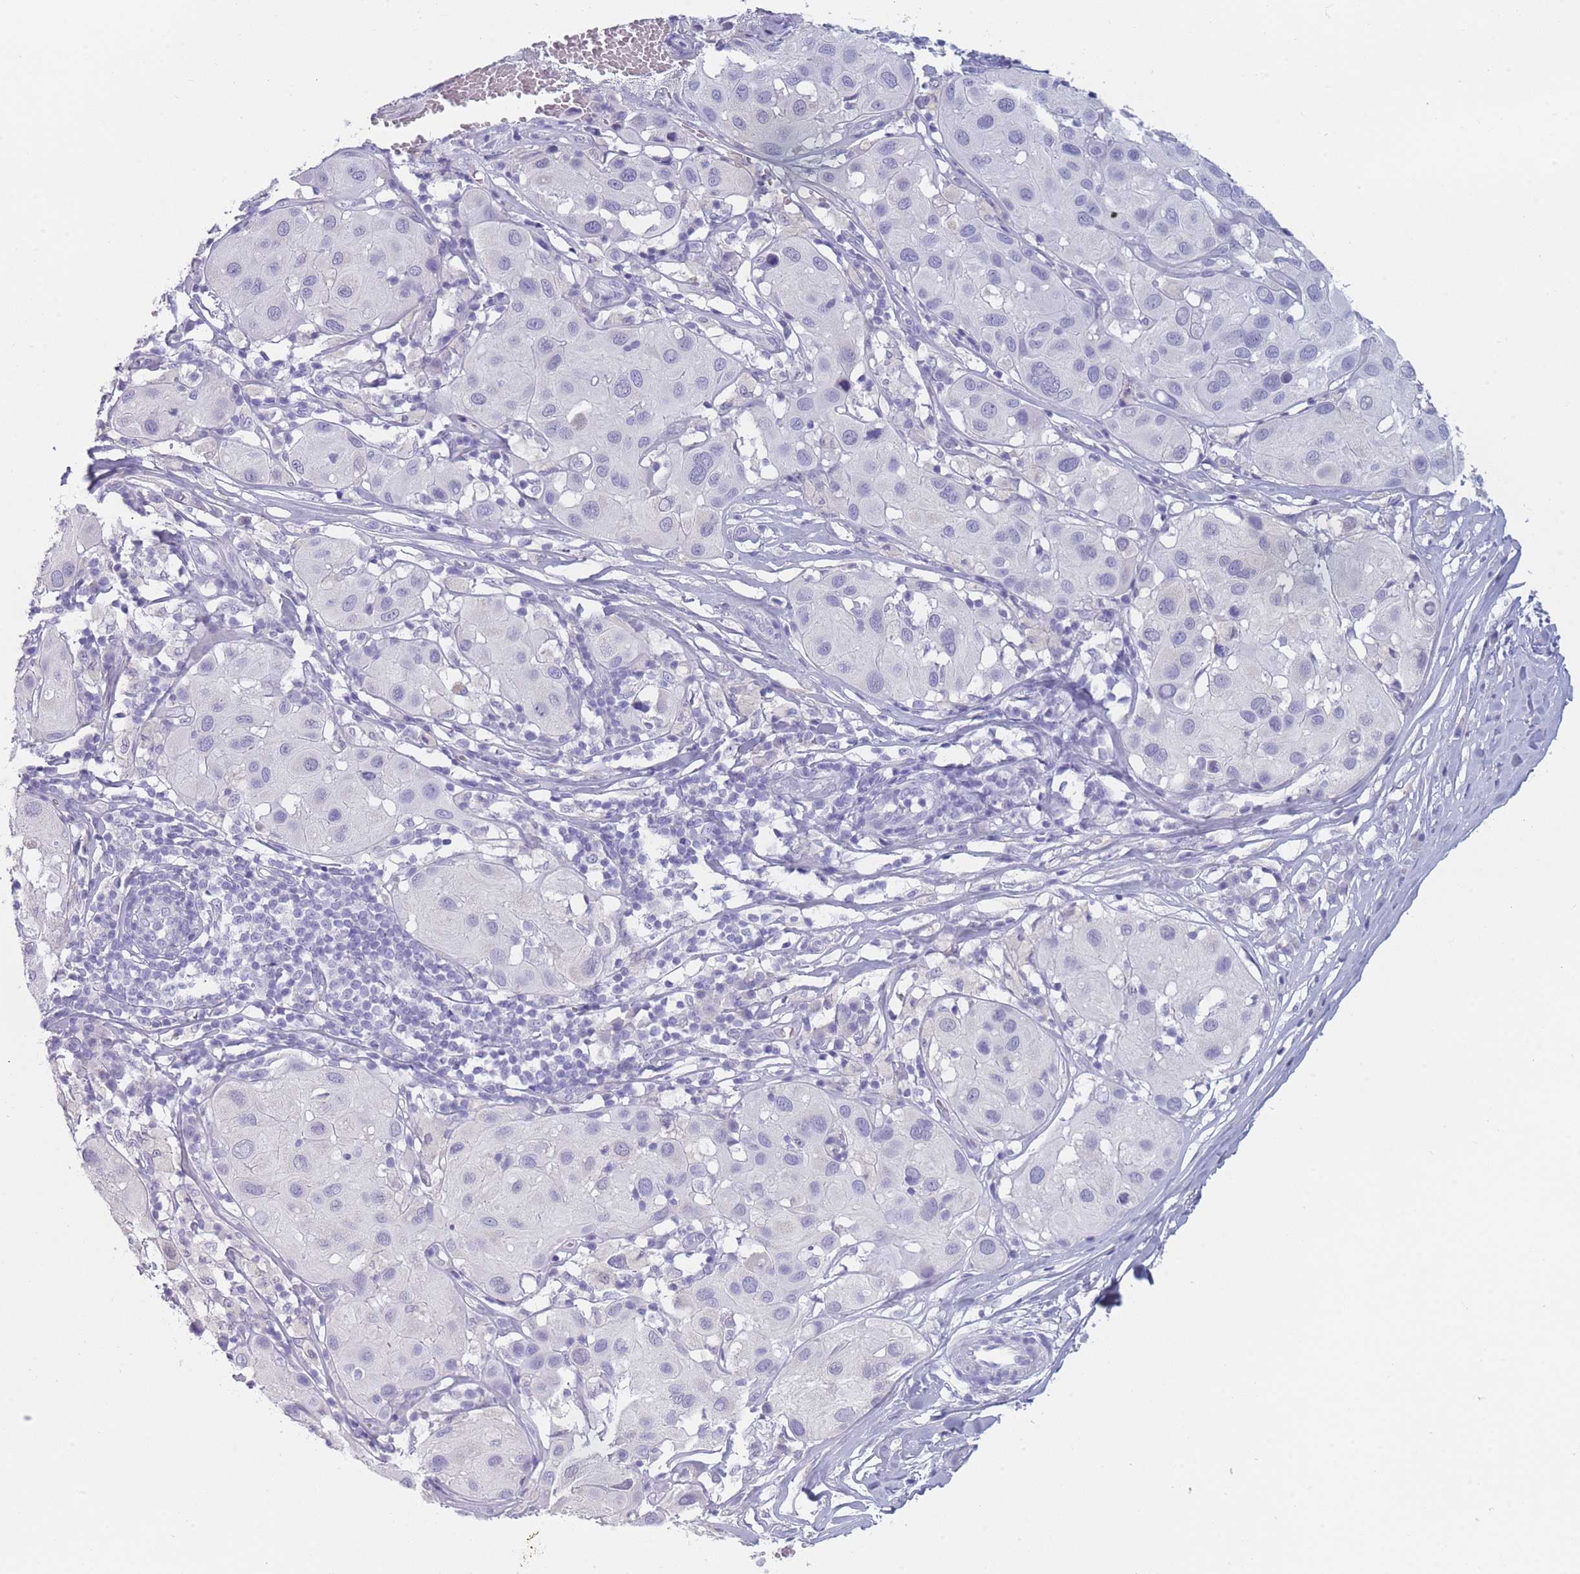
{"staining": {"intensity": "negative", "quantity": "none", "location": "none"}, "tissue": "melanoma", "cell_type": "Tumor cells", "image_type": "cancer", "snomed": [{"axis": "morphology", "description": "Malignant melanoma, Metastatic site"}, {"axis": "topography", "description": "Skin"}], "caption": "Tumor cells are negative for protein expression in human malignant melanoma (metastatic site).", "gene": "ZNF627", "patient": {"sex": "male", "age": 41}}